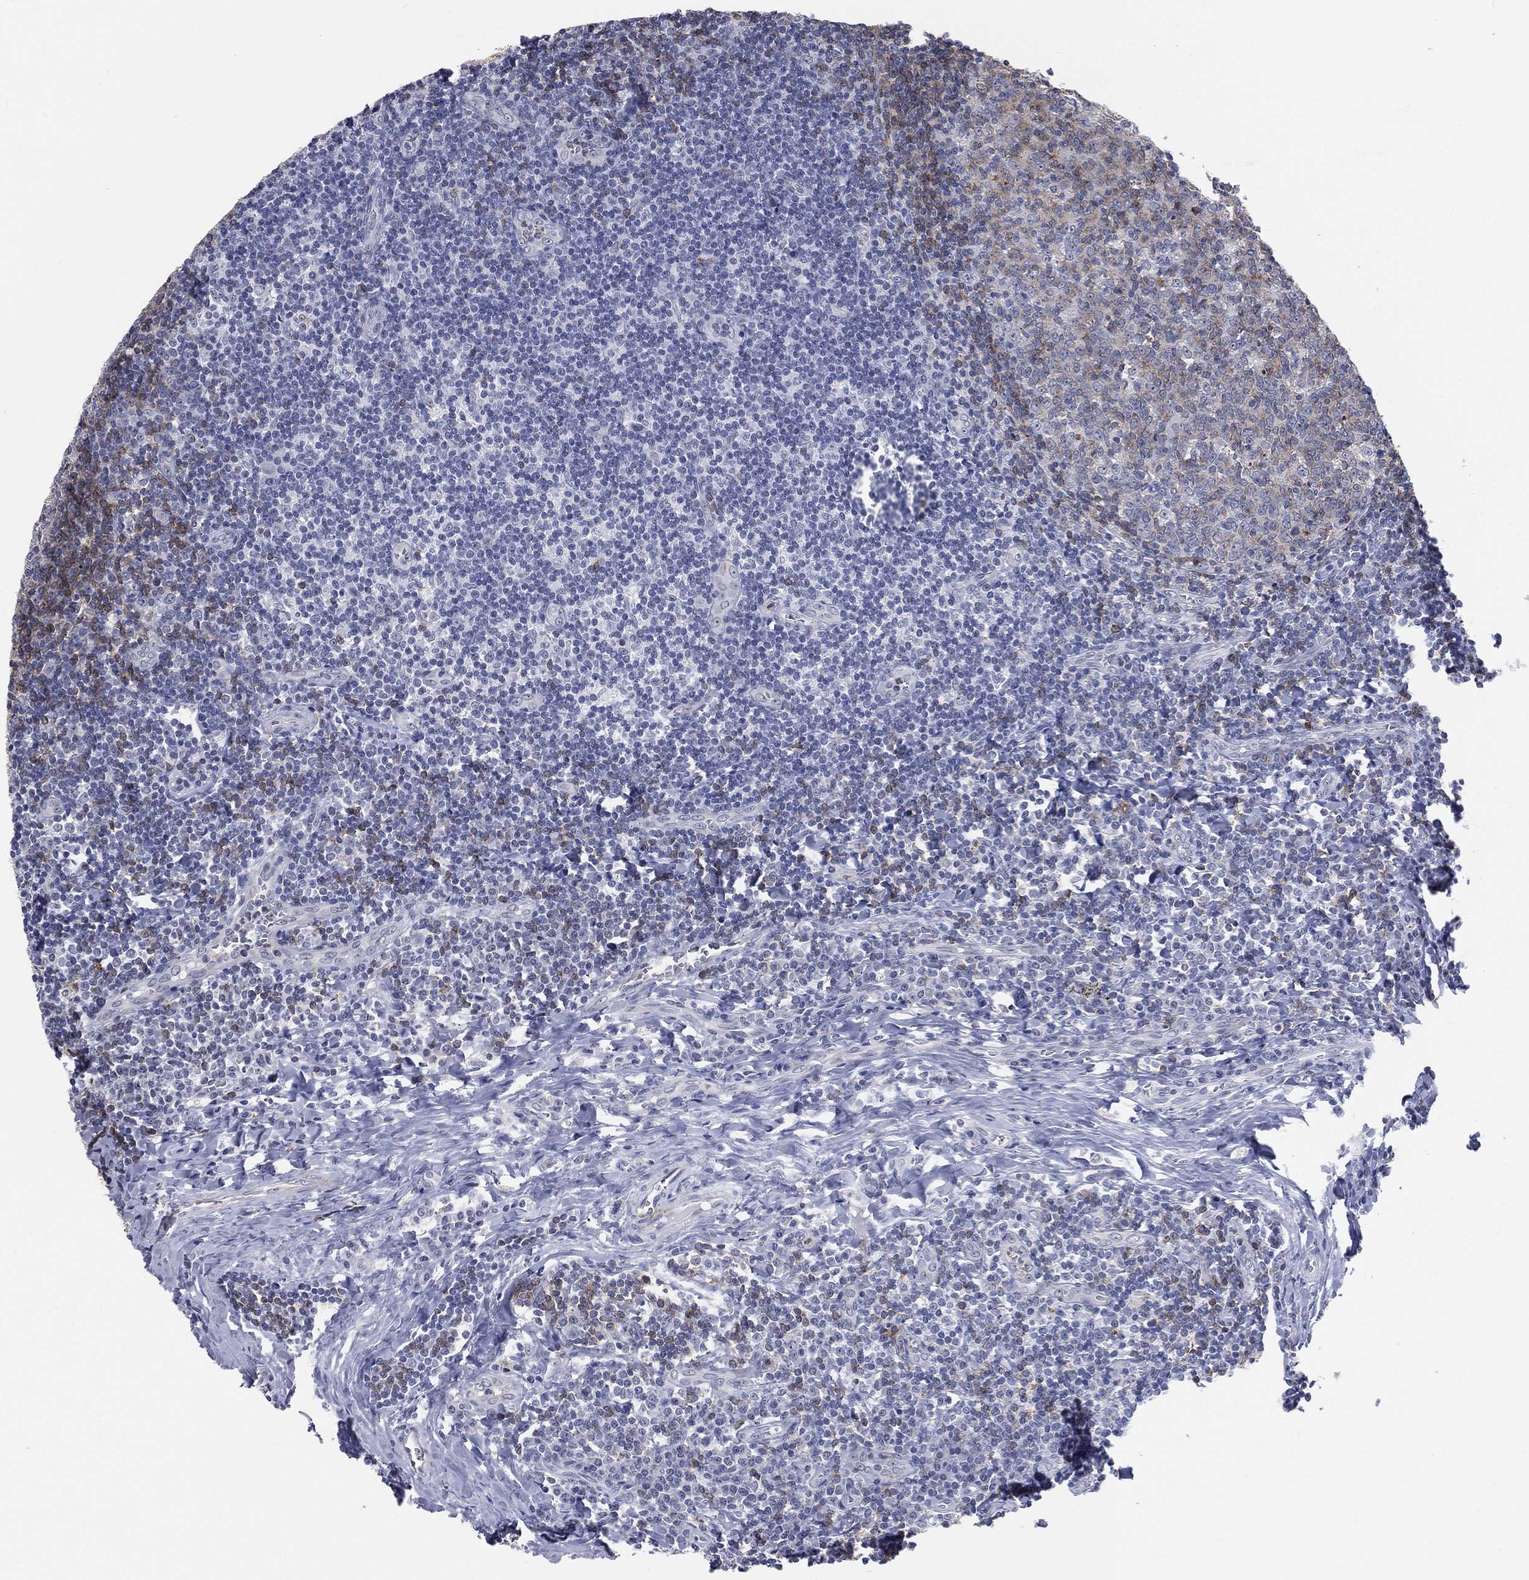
{"staining": {"intensity": "moderate", "quantity": "25%-75%", "location": "cytoplasmic/membranous"}, "tissue": "tonsil", "cell_type": "Germinal center cells", "image_type": "normal", "snomed": [{"axis": "morphology", "description": "Normal tissue, NOS"}, {"axis": "morphology", "description": "Inflammation, NOS"}, {"axis": "topography", "description": "Tonsil"}], "caption": "A high-resolution image shows IHC staining of benign tonsil, which shows moderate cytoplasmic/membranous staining in about 25%-75% of germinal center cells. (DAB (3,3'-diaminobenzidine) IHC, brown staining for protein, blue staining for nuclei).", "gene": "CD22", "patient": {"sex": "female", "age": 31}}